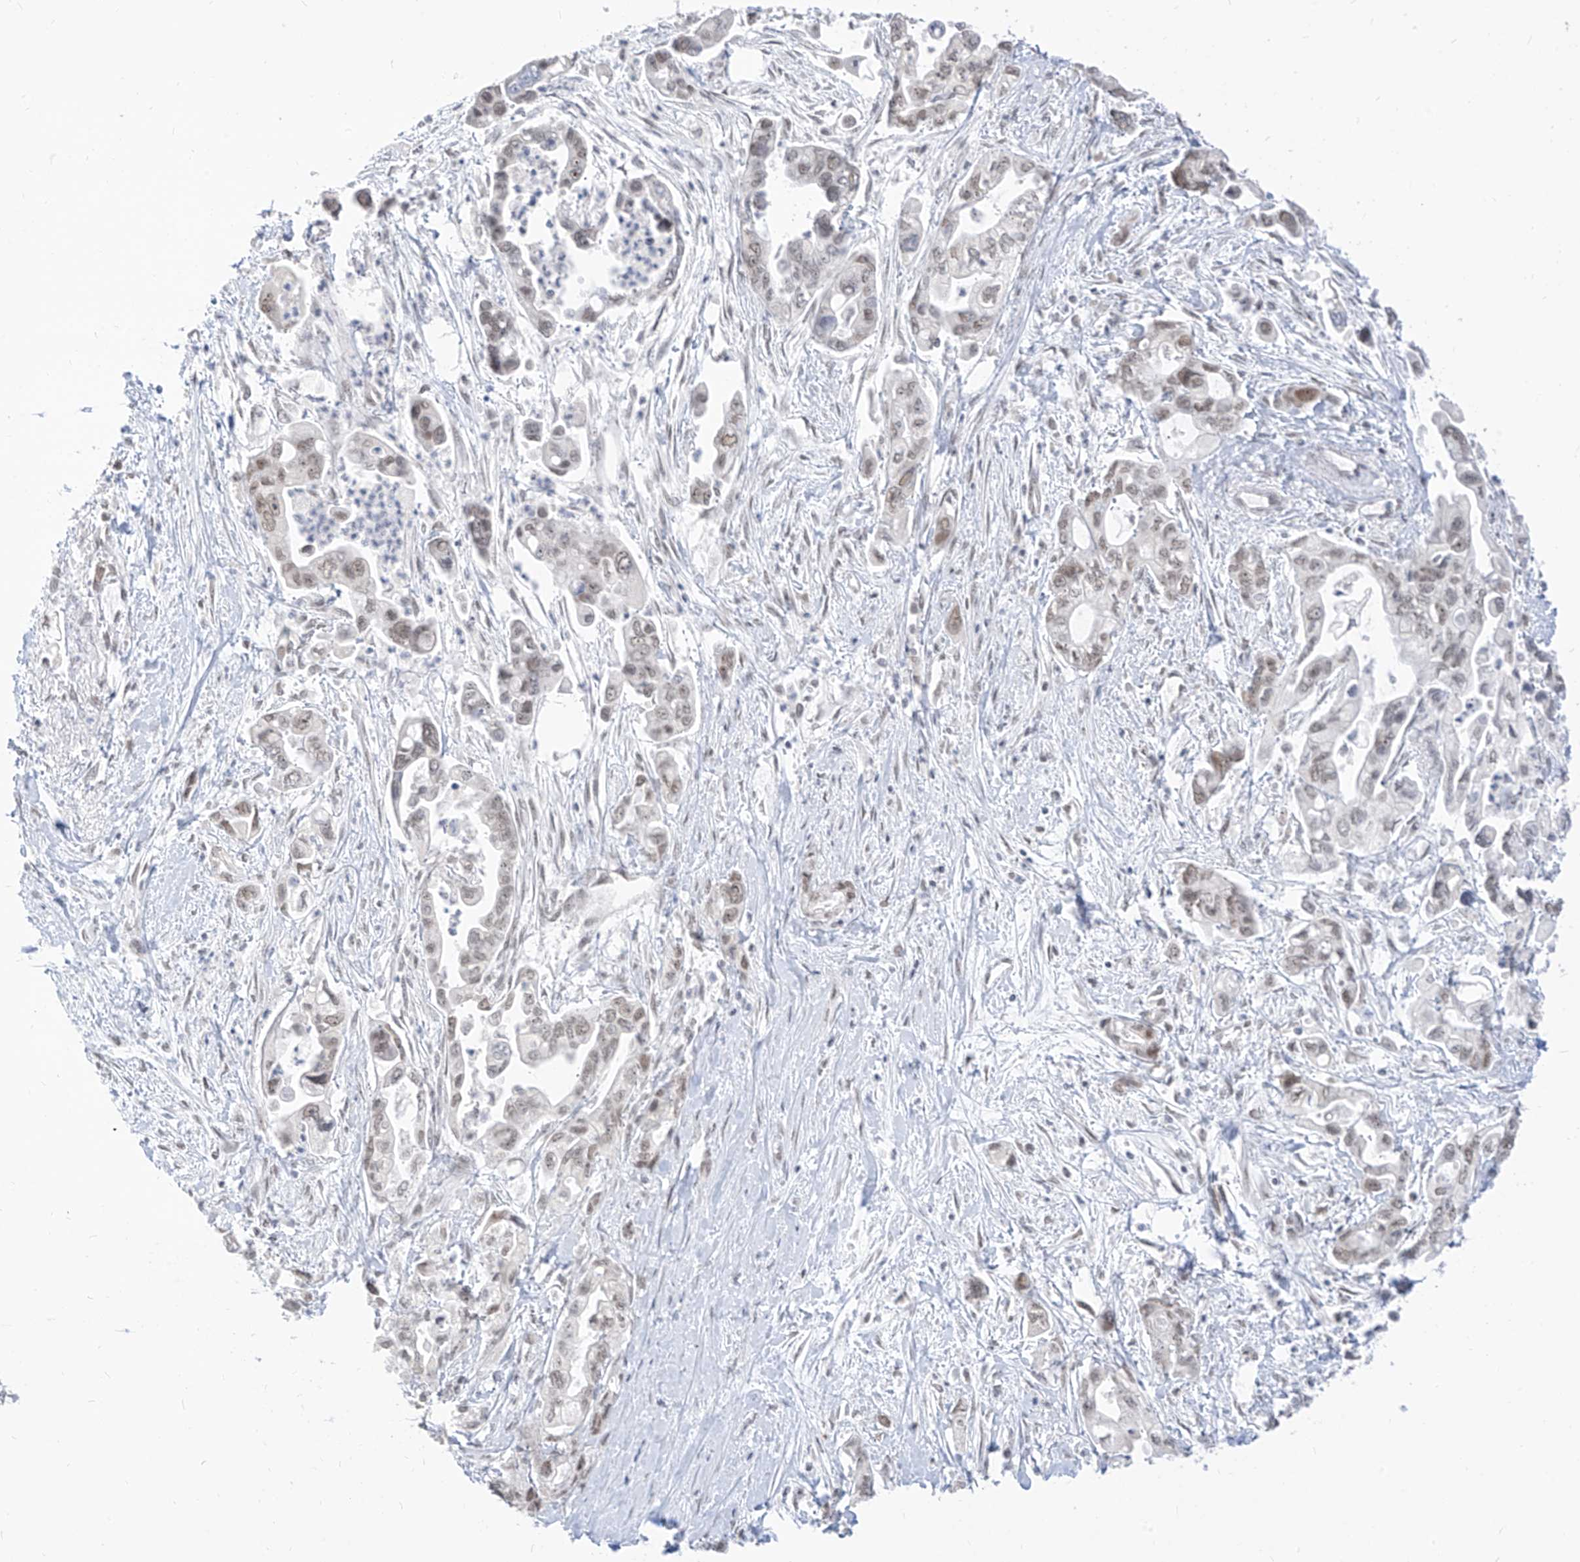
{"staining": {"intensity": "moderate", "quantity": "25%-75%", "location": "nuclear"}, "tissue": "pancreatic cancer", "cell_type": "Tumor cells", "image_type": "cancer", "snomed": [{"axis": "morphology", "description": "Adenocarcinoma, NOS"}, {"axis": "topography", "description": "Pancreas"}], "caption": "A histopathology image showing moderate nuclear positivity in approximately 25%-75% of tumor cells in pancreatic cancer (adenocarcinoma), as visualized by brown immunohistochemical staining.", "gene": "SUPT5H", "patient": {"sex": "male", "age": 70}}